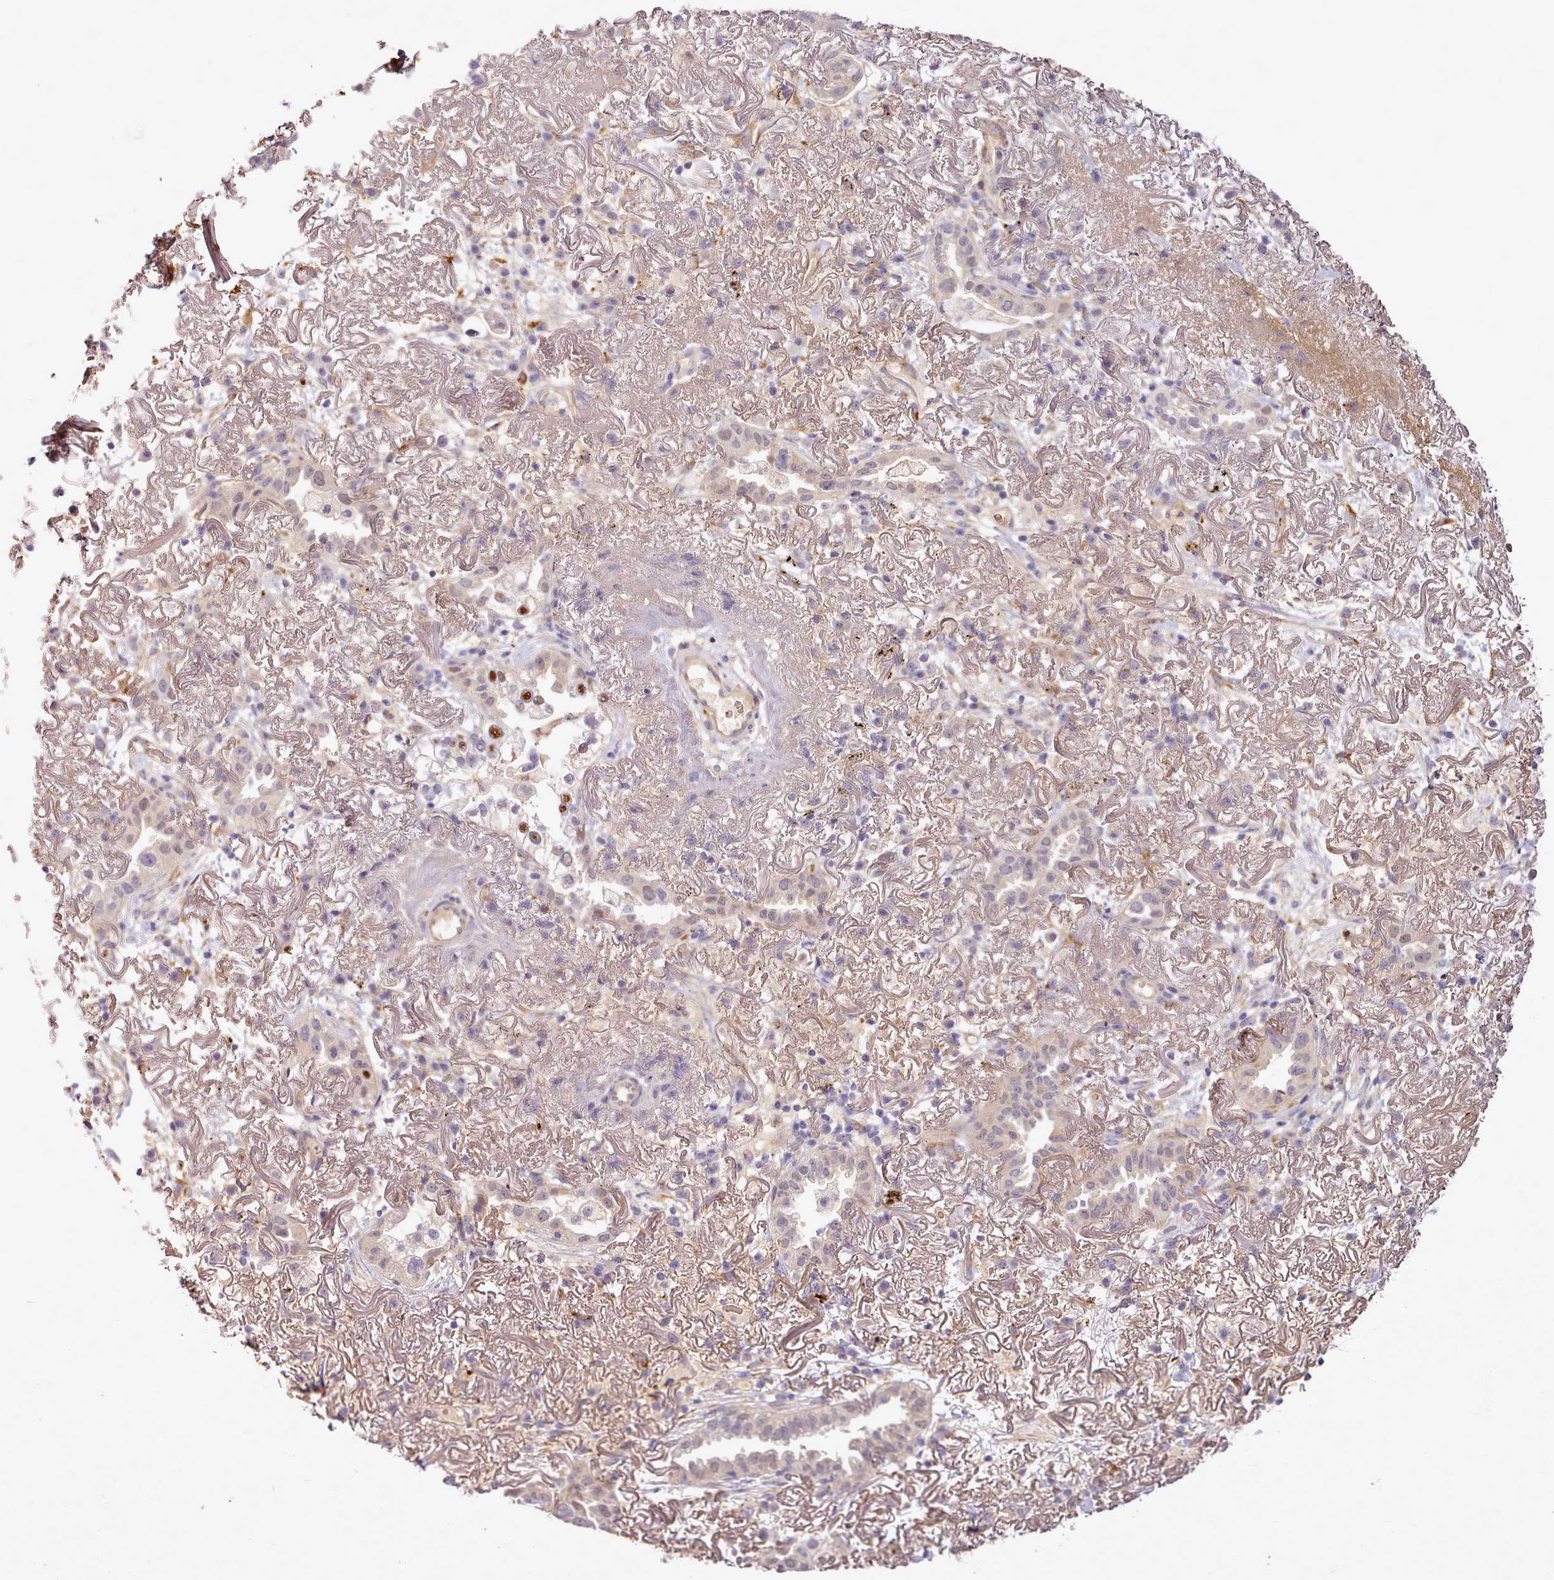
{"staining": {"intensity": "moderate", "quantity": "<25%", "location": "nuclear"}, "tissue": "lung cancer", "cell_type": "Tumor cells", "image_type": "cancer", "snomed": [{"axis": "morphology", "description": "Adenocarcinoma, NOS"}, {"axis": "topography", "description": "Lung"}], "caption": "IHC micrograph of neoplastic tissue: lung adenocarcinoma stained using immunohistochemistry (IHC) exhibits low levels of moderate protein expression localized specifically in the nuclear of tumor cells, appearing as a nuclear brown color.", "gene": "C1QTNF5", "patient": {"sex": "female", "age": 69}}